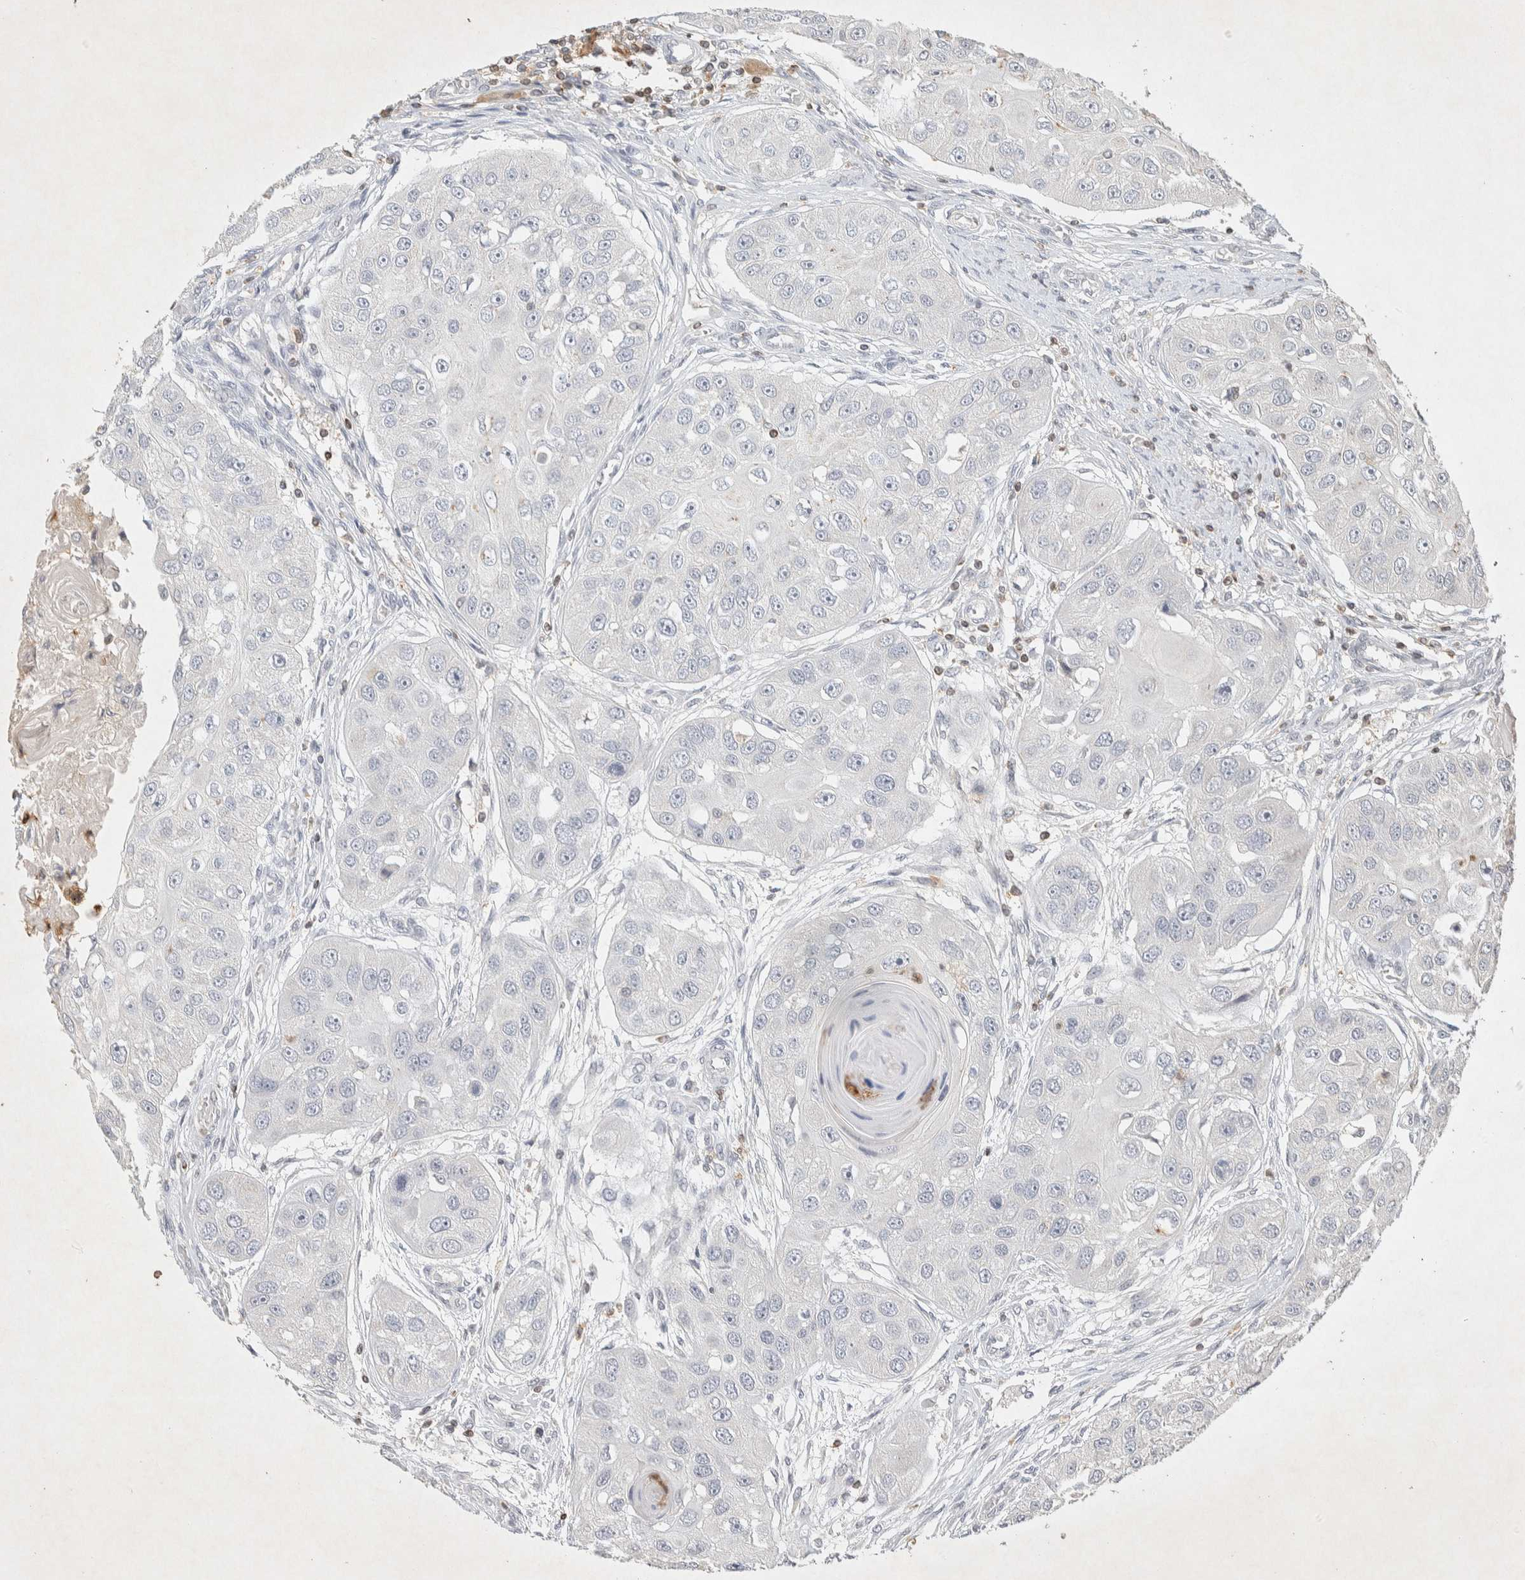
{"staining": {"intensity": "negative", "quantity": "none", "location": "none"}, "tissue": "head and neck cancer", "cell_type": "Tumor cells", "image_type": "cancer", "snomed": [{"axis": "morphology", "description": "Normal tissue, NOS"}, {"axis": "morphology", "description": "Squamous cell carcinoma, NOS"}, {"axis": "topography", "description": "Skeletal muscle"}, {"axis": "topography", "description": "Head-Neck"}], "caption": "Tumor cells are negative for brown protein staining in squamous cell carcinoma (head and neck).", "gene": "RAC2", "patient": {"sex": "male", "age": 51}}